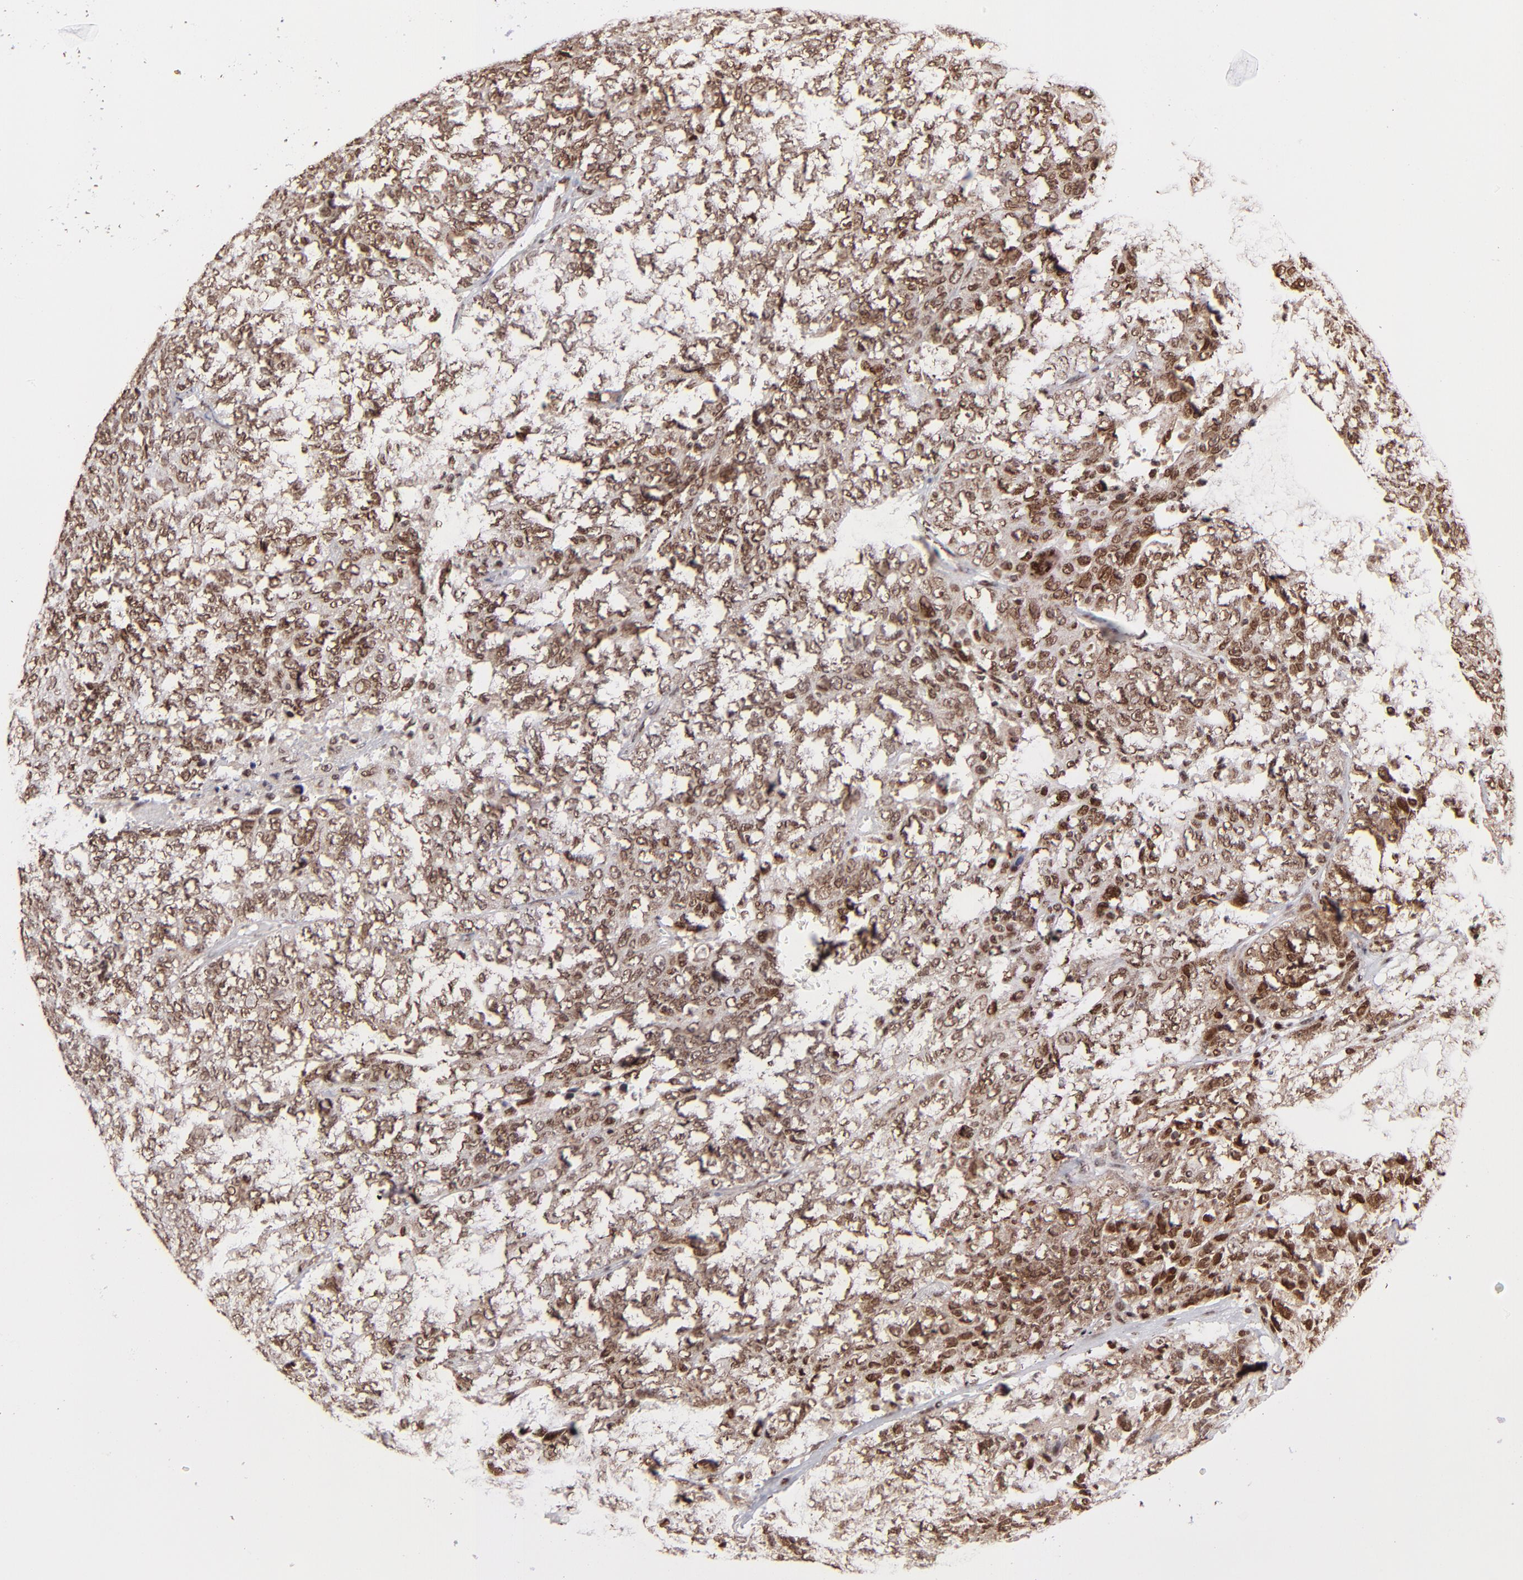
{"staining": {"intensity": "moderate", "quantity": ">75%", "location": "cytoplasmic/membranous,nuclear"}, "tissue": "ovarian cancer", "cell_type": "Tumor cells", "image_type": "cancer", "snomed": [{"axis": "morphology", "description": "Cystadenocarcinoma, serous, NOS"}, {"axis": "topography", "description": "Ovary"}], "caption": "There is medium levels of moderate cytoplasmic/membranous and nuclear expression in tumor cells of ovarian cancer (serous cystadenocarcinoma), as demonstrated by immunohistochemical staining (brown color).", "gene": "TOP1MT", "patient": {"sex": "female", "age": 71}}